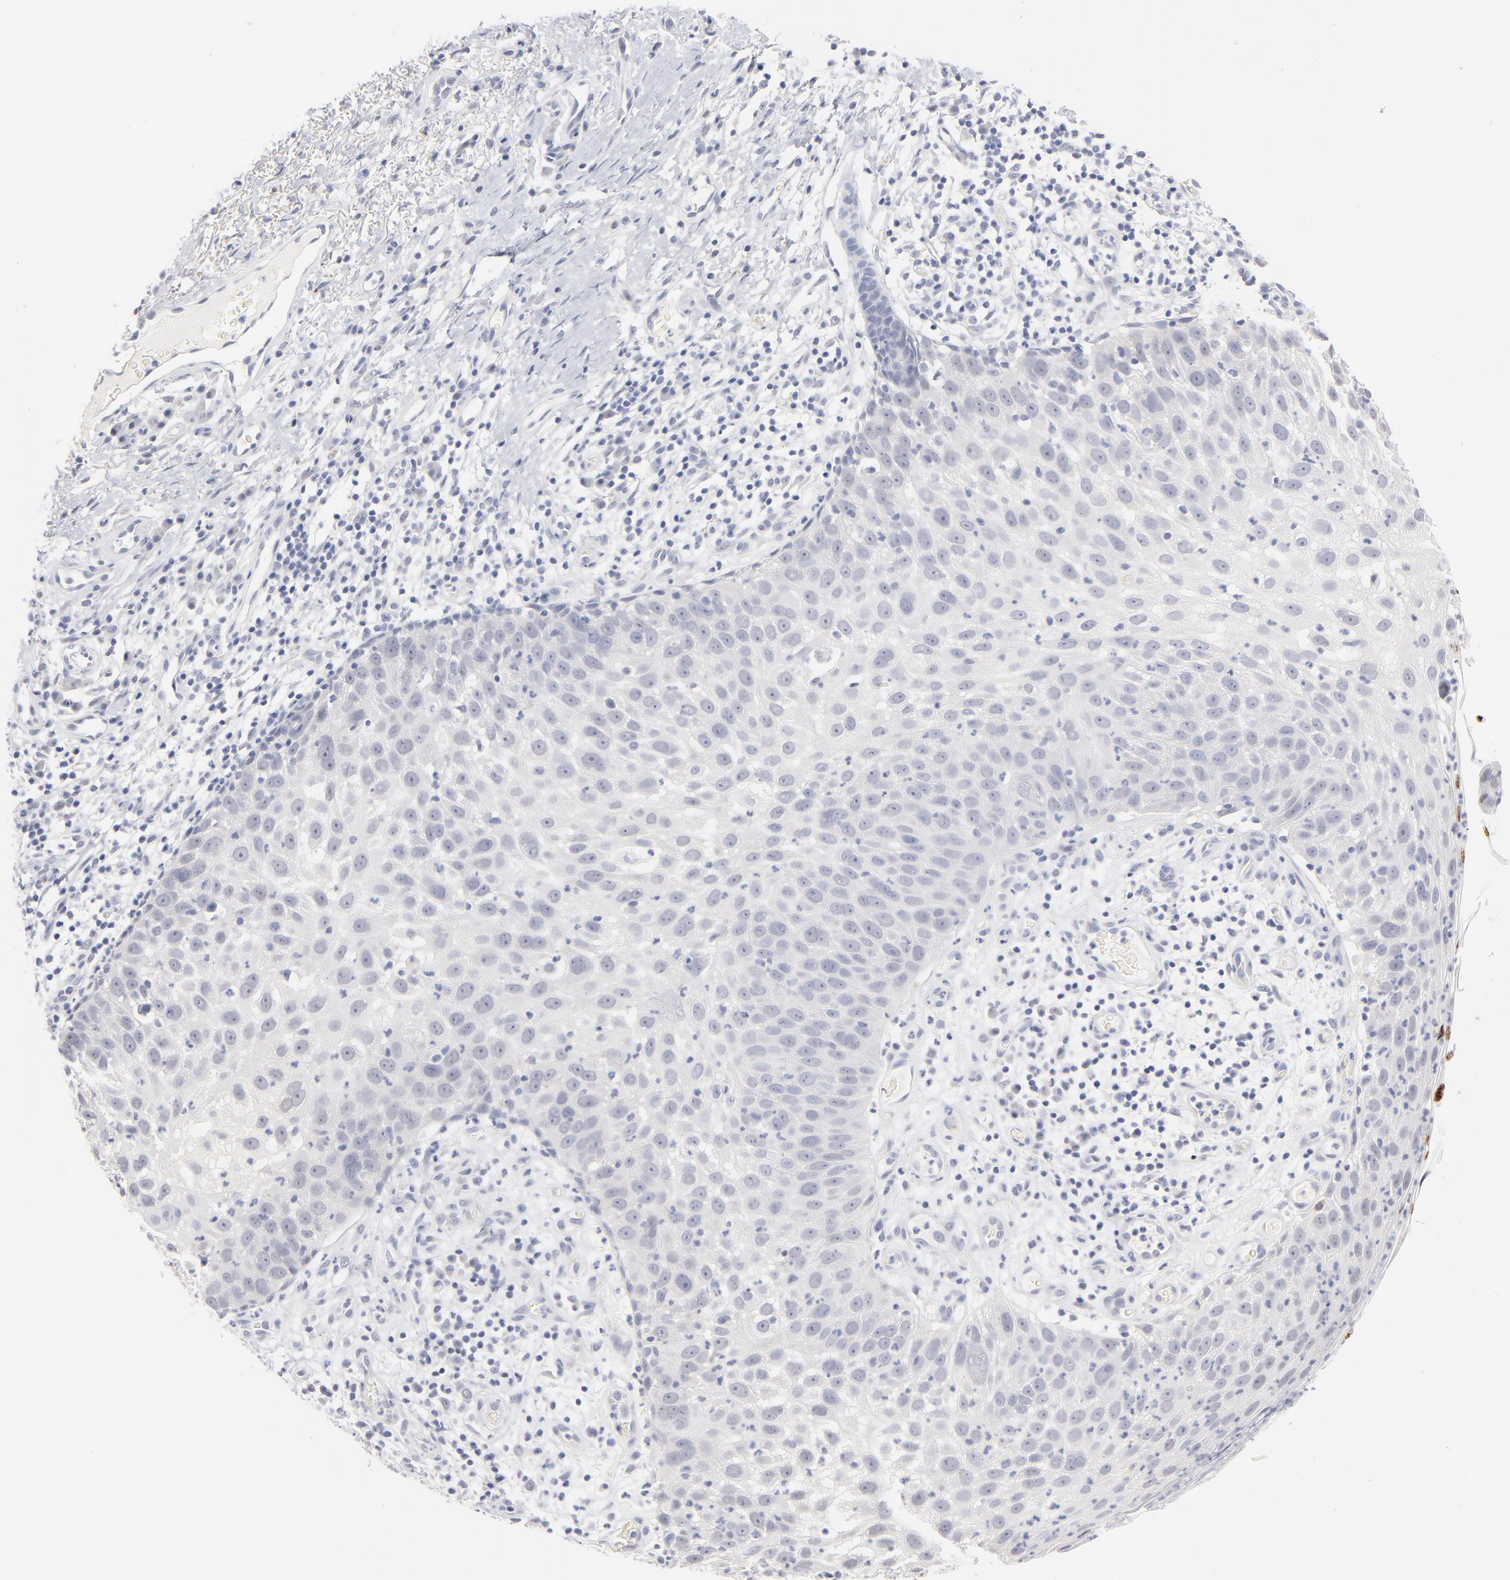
{"staining": {"intensity": "negative", "quantity": "none", "location": "none"}, "tissue": "skin cancer", "cell_type": "Tumor cells", "image_type": "cancer", "snomed": [{"axis": "morphology", "description": "Squamous cell carcinoma, NOS"}, {"axis": "topography", "description": "Skin"}], "caption": "The micrograph displays no staining of tumor cells in squamous cell carcinoma (skin). (Stains: DAB (3,3'-diaminobenzidine) IHC with hematoxylin counter stain, Microscopy: brightfield microscopy at high magnification).", "gene": "KHNYN", "patient": {"sex": "male", "age": 87}}